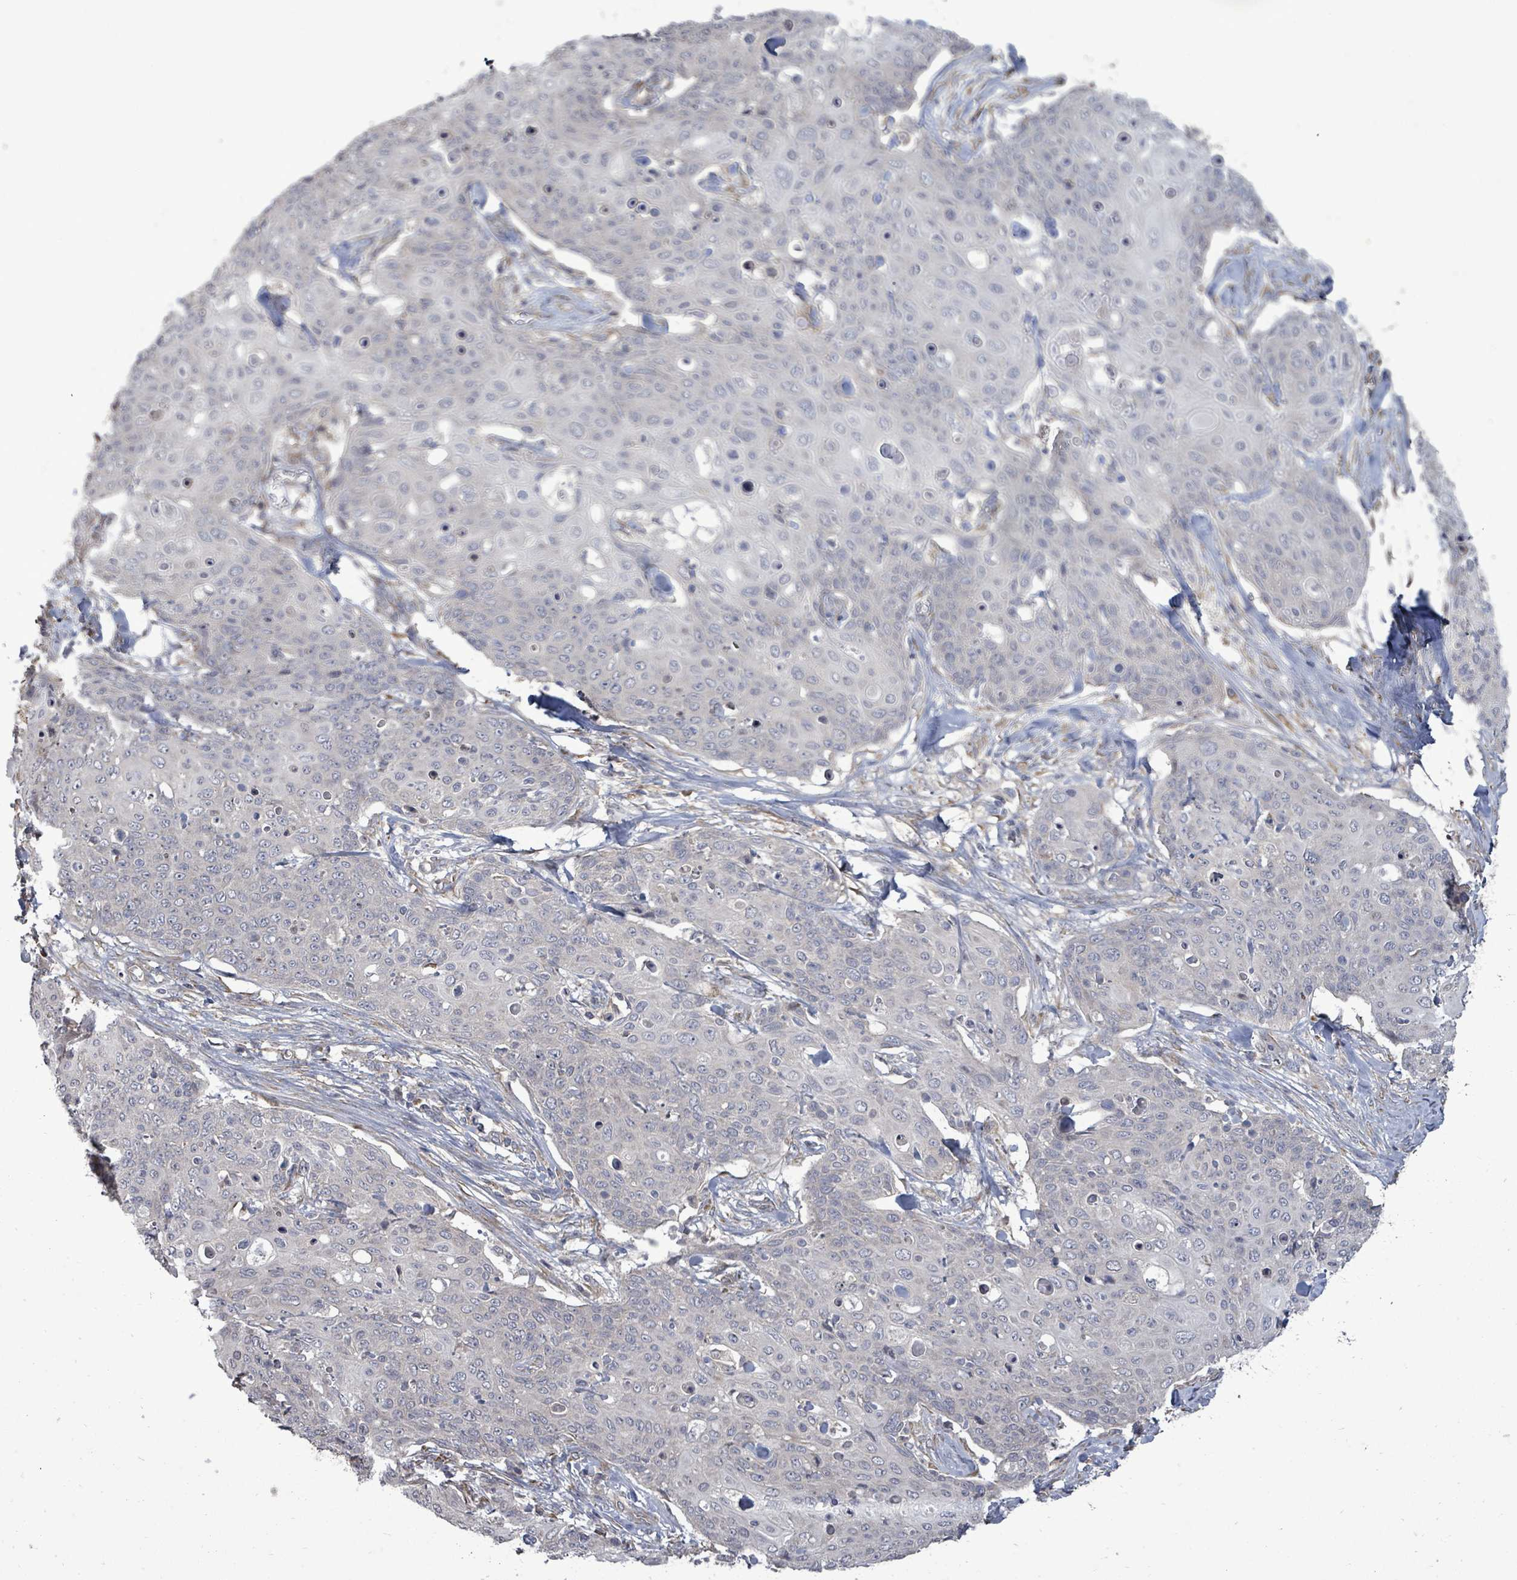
{"staining": {"intensity": "negative", "quantity": "none", "location": "none"}, "tissue": "skin cancer", "cell_type": "Tumor cells", "image_type": "cancer", "snomed": [{"axis": "morphology", "description": "Squamous cell carcinoma, NOS"}, {"axis": "topography", "description": "Skin"}, {"axis": "topography", "description": "Vulva"}], "caption": "Tumor cells show no significant protein positivity in skin squamous cell carcinoma.", "gene": "POMGNT2", "patient": {"sex": "female", "age": 85}}